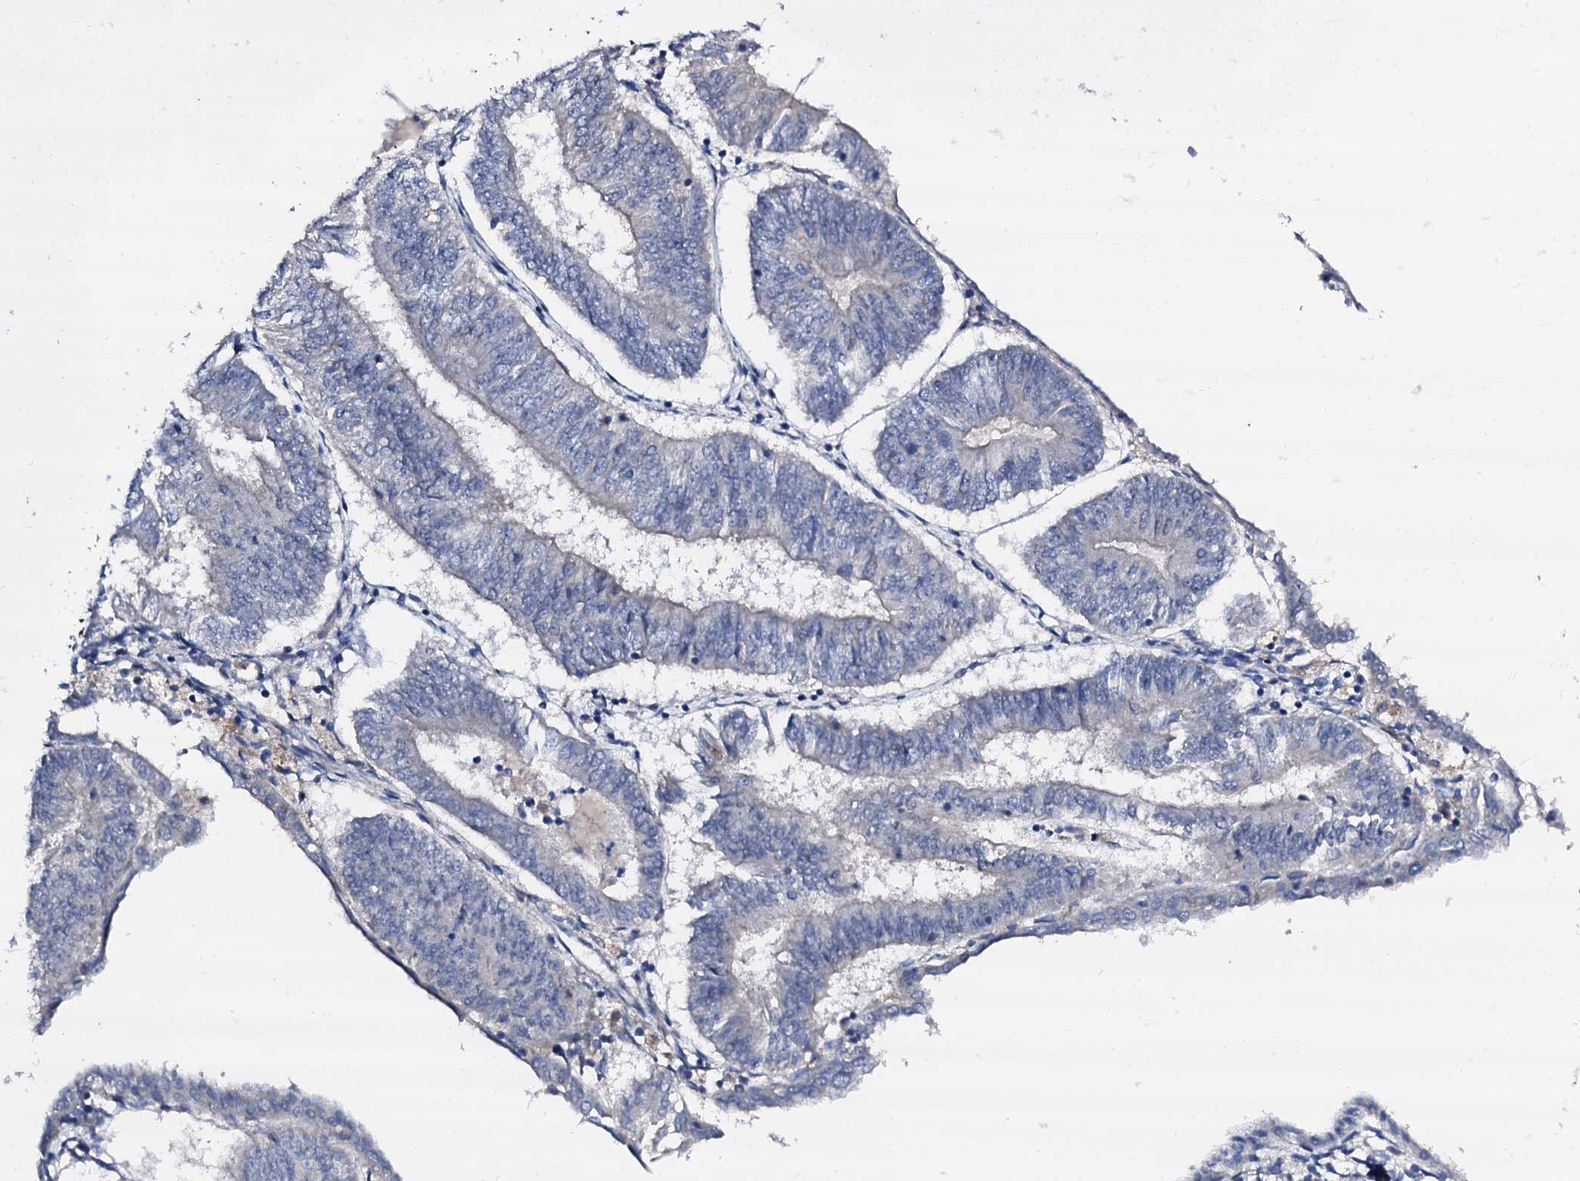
{"staining": {"intensity": "negative", "quantity": "none", "location": "none"}, "tissue": "endometrial cancer", "cell_type": "Tumor cells", "image_type": "cancer", "snomed": [{"axis": "morphology", "description": "Adenocarcinoma, NOS"}, {"axis": "topography", "description": "Endometrium"}], "caption": "An image of adenocarcinoma (endometrial) stained for a protein shows no brown staining in tumor cells.", "gene": "TRAFD1", "patient": {"sex": "female", "age": 58}}